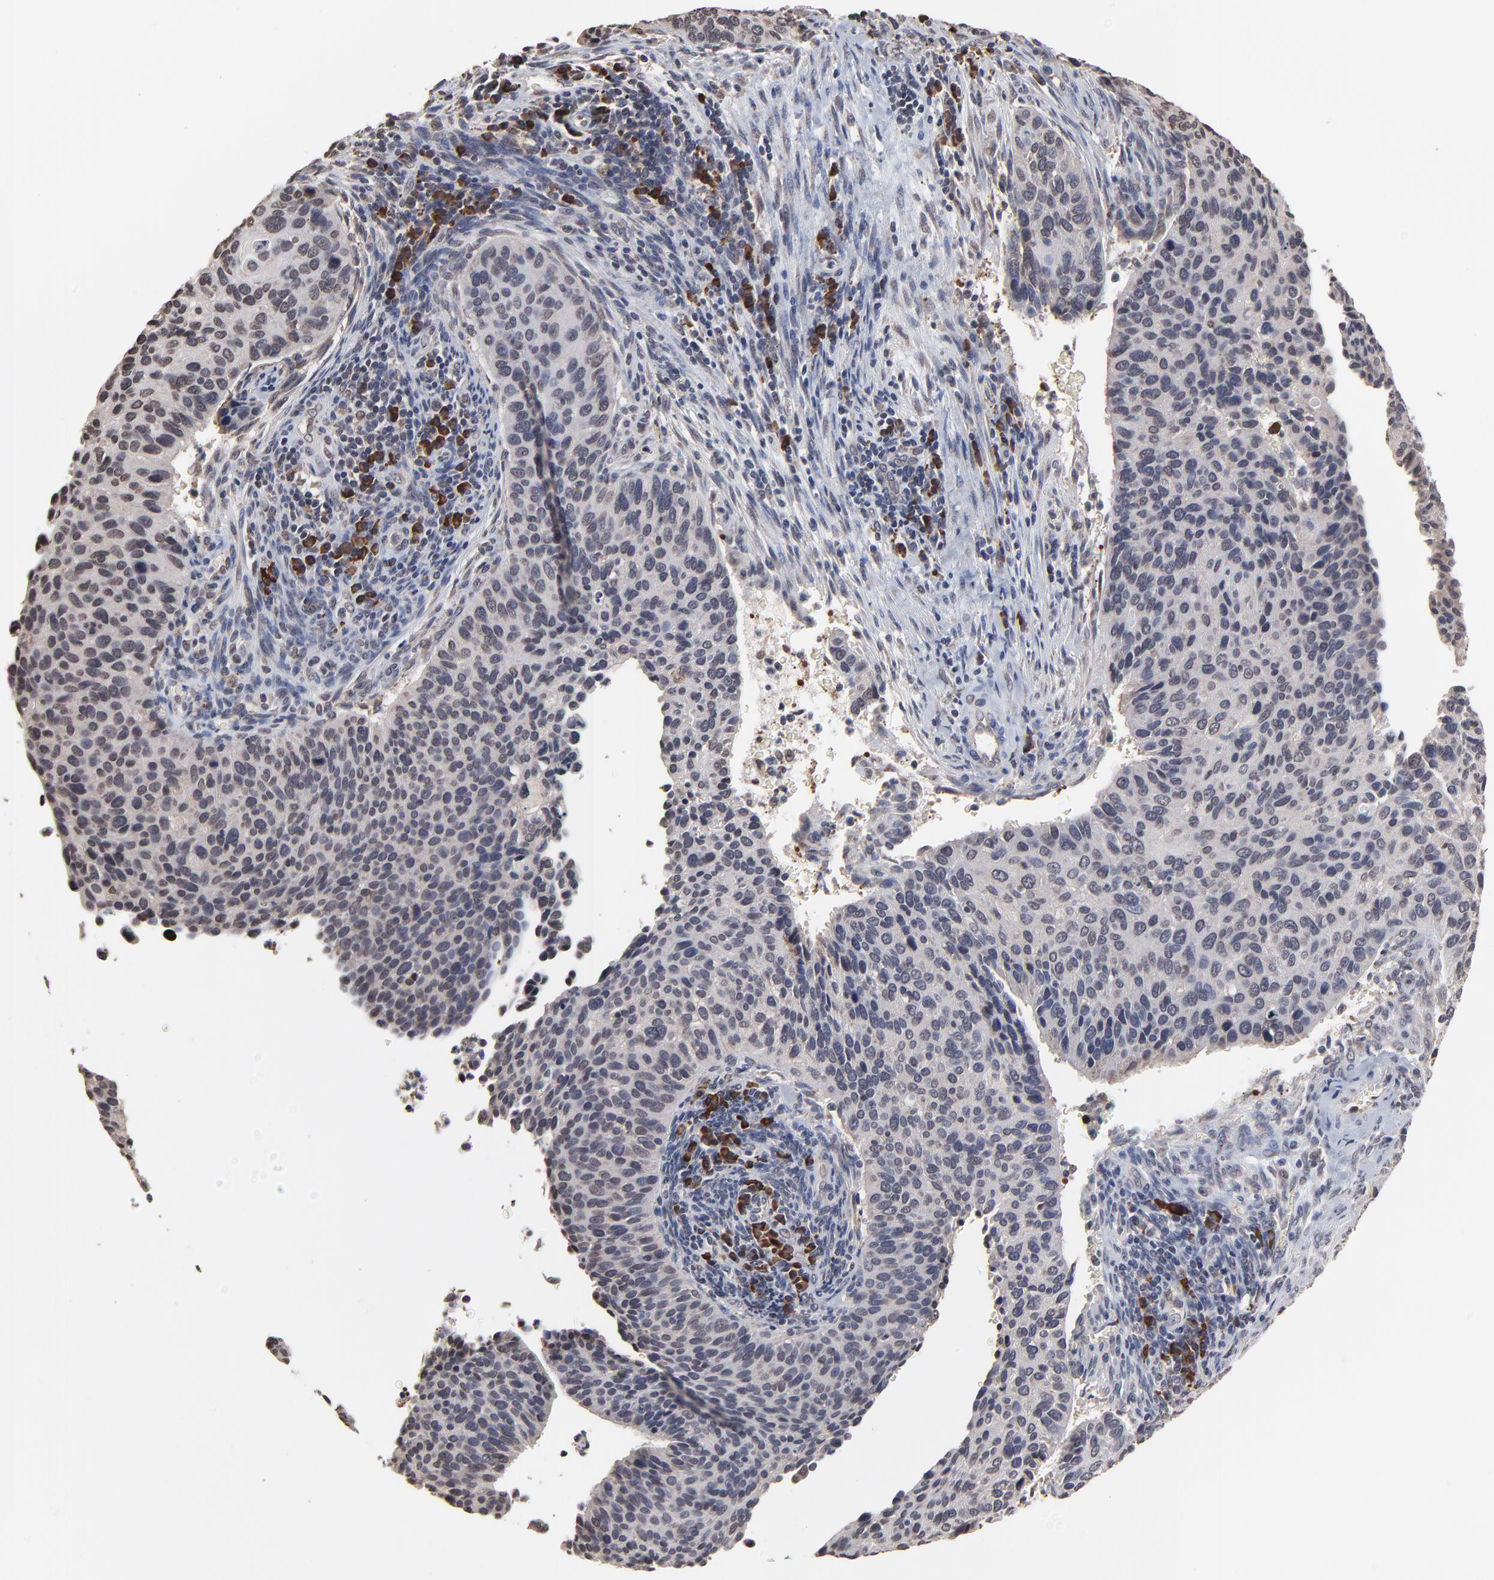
{"staining": {"intensity": "negative", "quantity": "none", "location": "none"}, "tissue": "cervical cancer", "cell_type": "Tumor cells", "image_type": "cancer", "snomed": [{"axis": "morphology", "description": "Adenocarcinoma, NOS"}, {"axis": "topography", "description": "Cervix"}], "caption": "IHC photomicrograph of human cervical adenocarcinoma stained for a protein (brown), which shows no expression in tumor cells.", "gene": "CHM", "patient": {"sex": "female", "age": 29}}